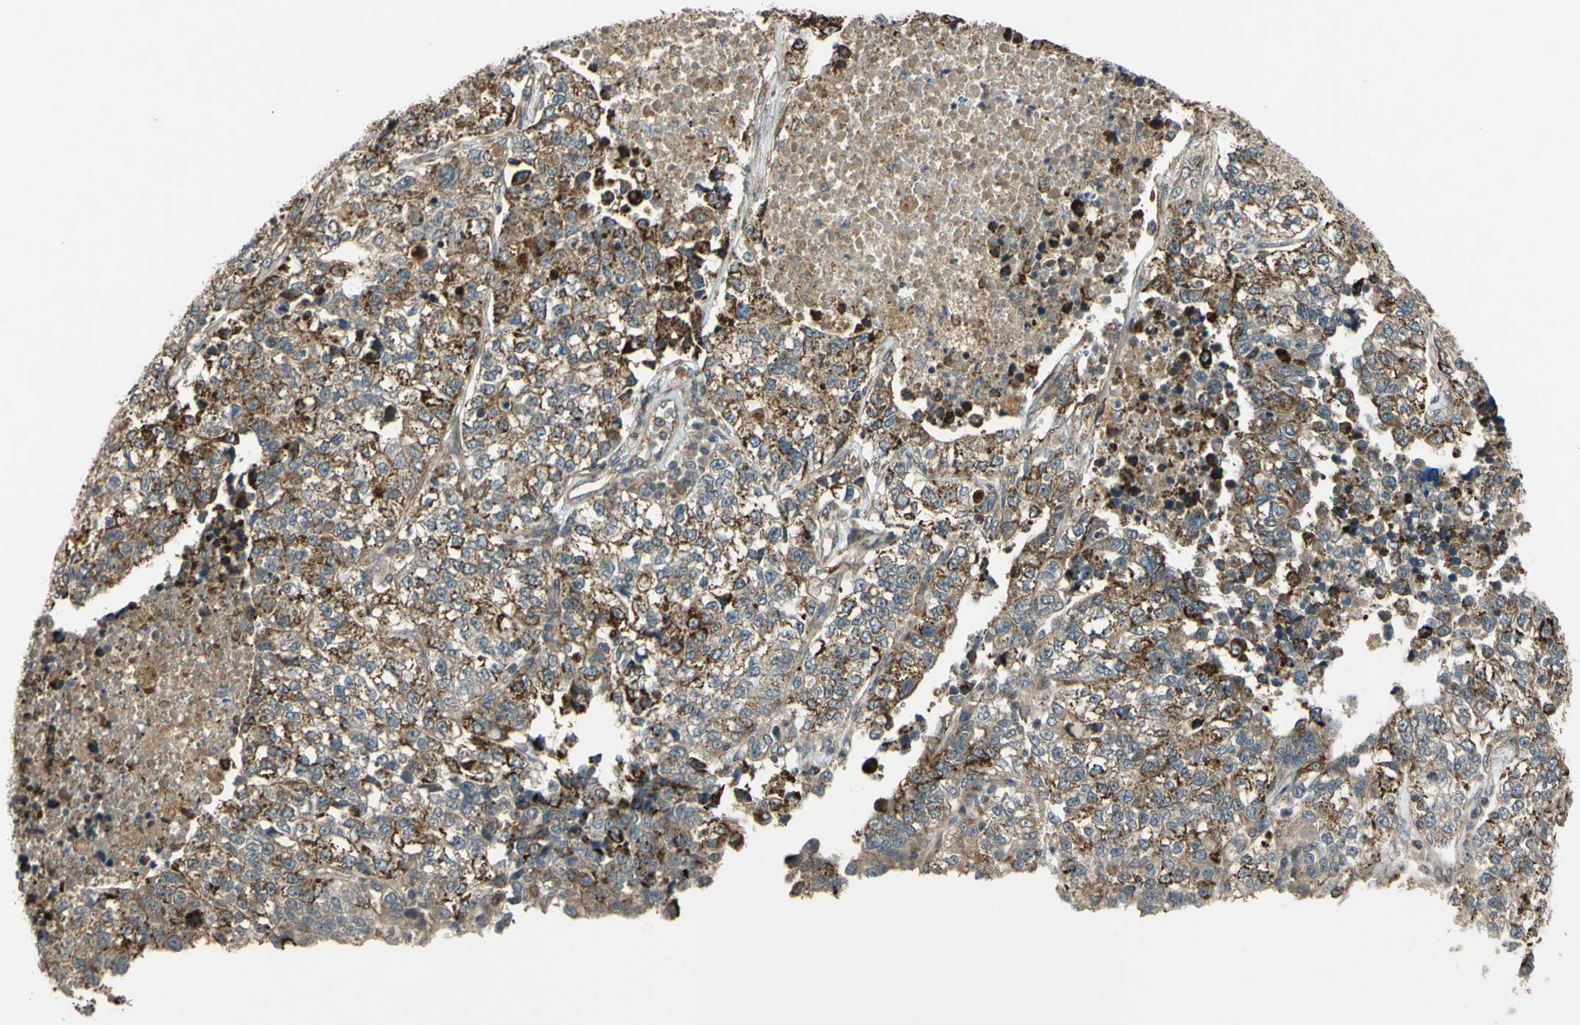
{"staining": {"intensity": "moderate", "quantity": ">75%", "location": "cytoplasmic/membranous"}, "tissue": "lung cancer", "cell_type": "Tumor cells", "image_type": "cancer", "snomed": [{"axis": "morphology", "description": "Adenocarcinoma, NOS"}, {"axis": "topography", "description": "Lung"}], "caption": "This histopathology image shows immunohistochemistry staining of human adenocarcinoma (lung), with medium moderate cytoplasmic/membranous expression in approximately >75% of tumor cells.", "gene": "FLII", "patient": {"sex": "male", "age": 49}}